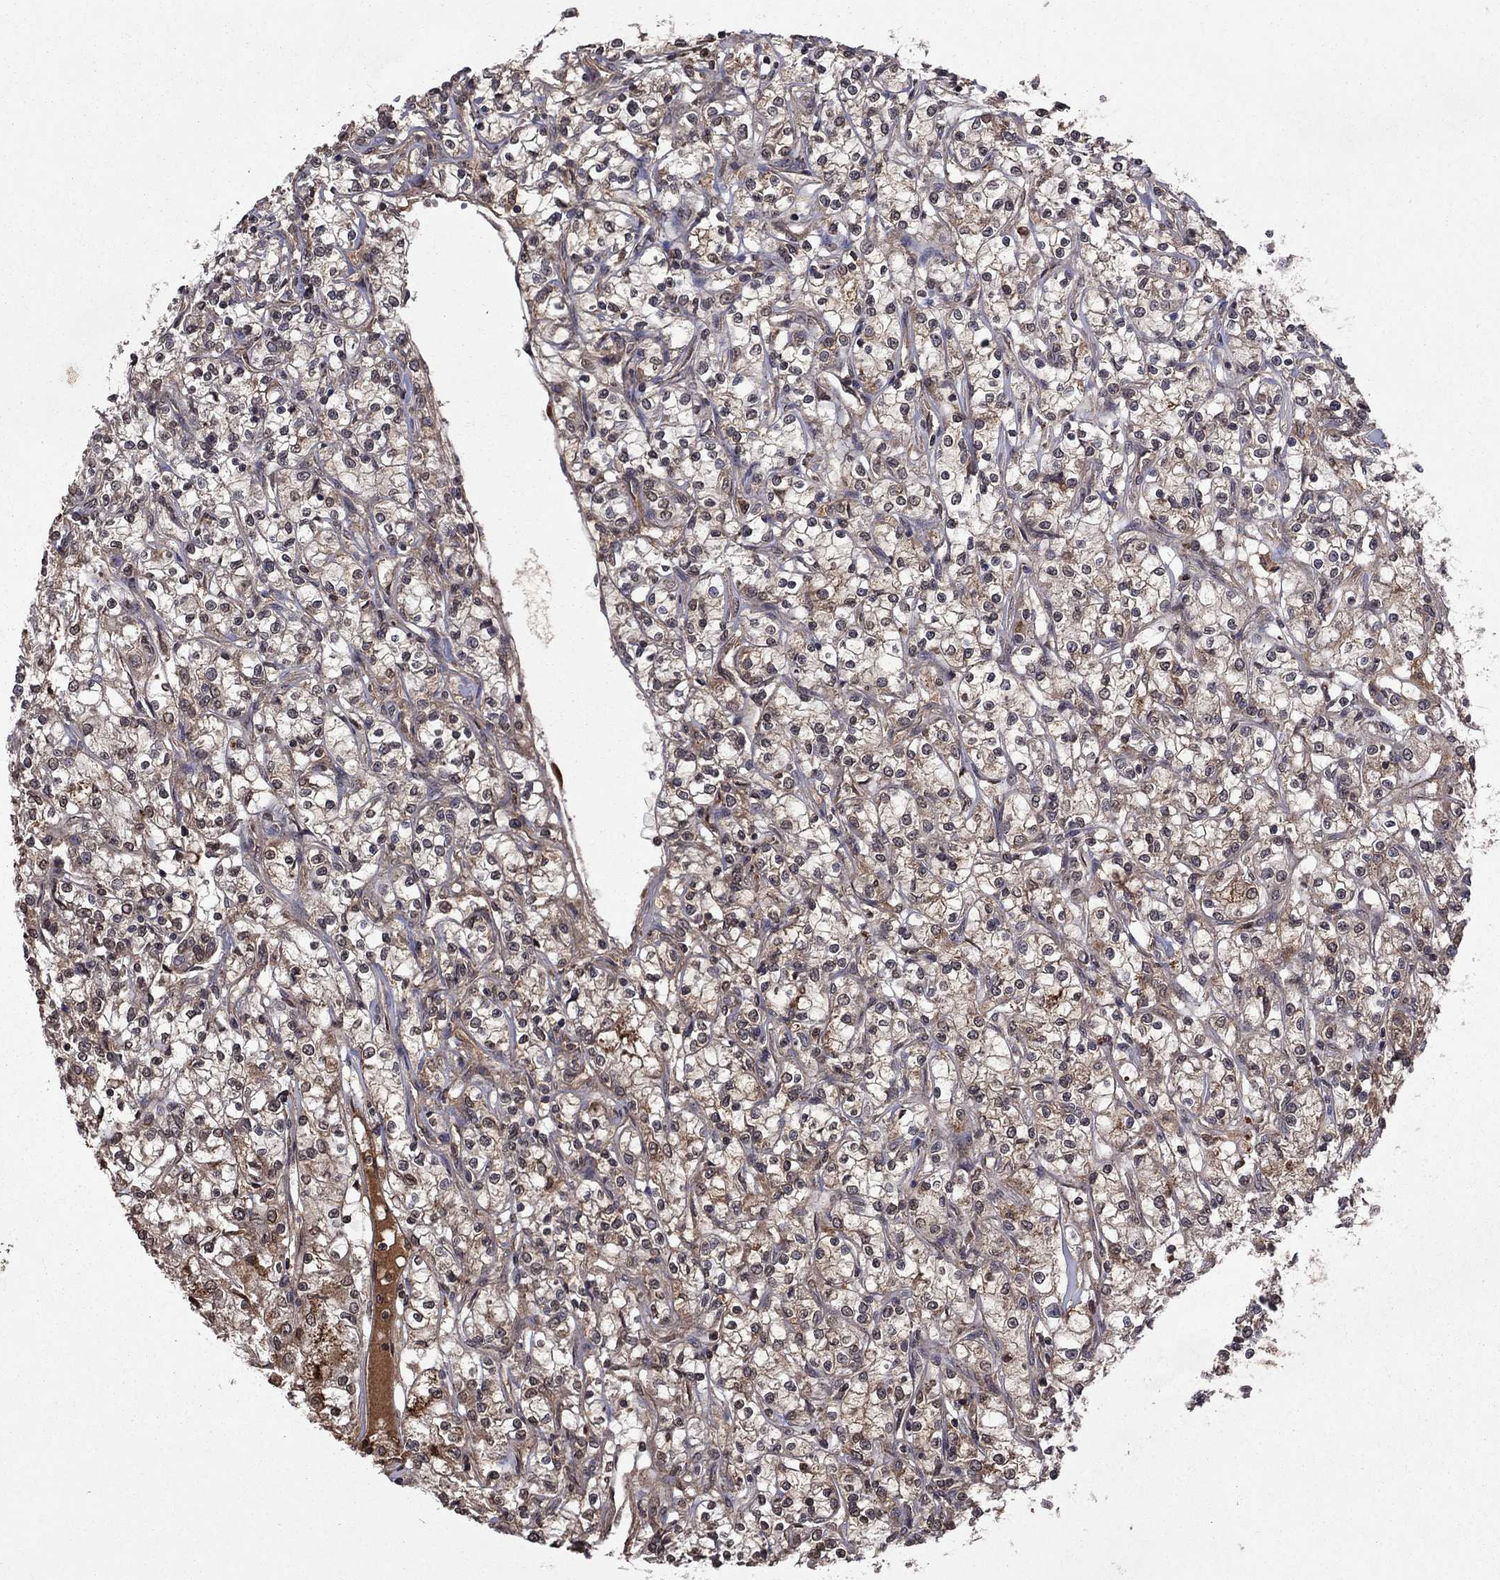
{"staining": {"intensity": "moderate", "quantity": "25%-75%", "location": "cytoplasmic/membranous"}, "tissue": "renal cancer", "cell_type": "Tumor cells", "image_type": "cancer", "snomed": [{"axis": "morphology", "description": "Adenocarcinoma, NOS"}, {"axis": "topography", "description": "Kidney"}], "caption": "Protein staining shows moderate cytoplasmic/membranous expression in approximately 25%-75% of tumor cells in renal cancer.", "gene": "NLGN1", "patient": {"sex": "female", "age": 59}}